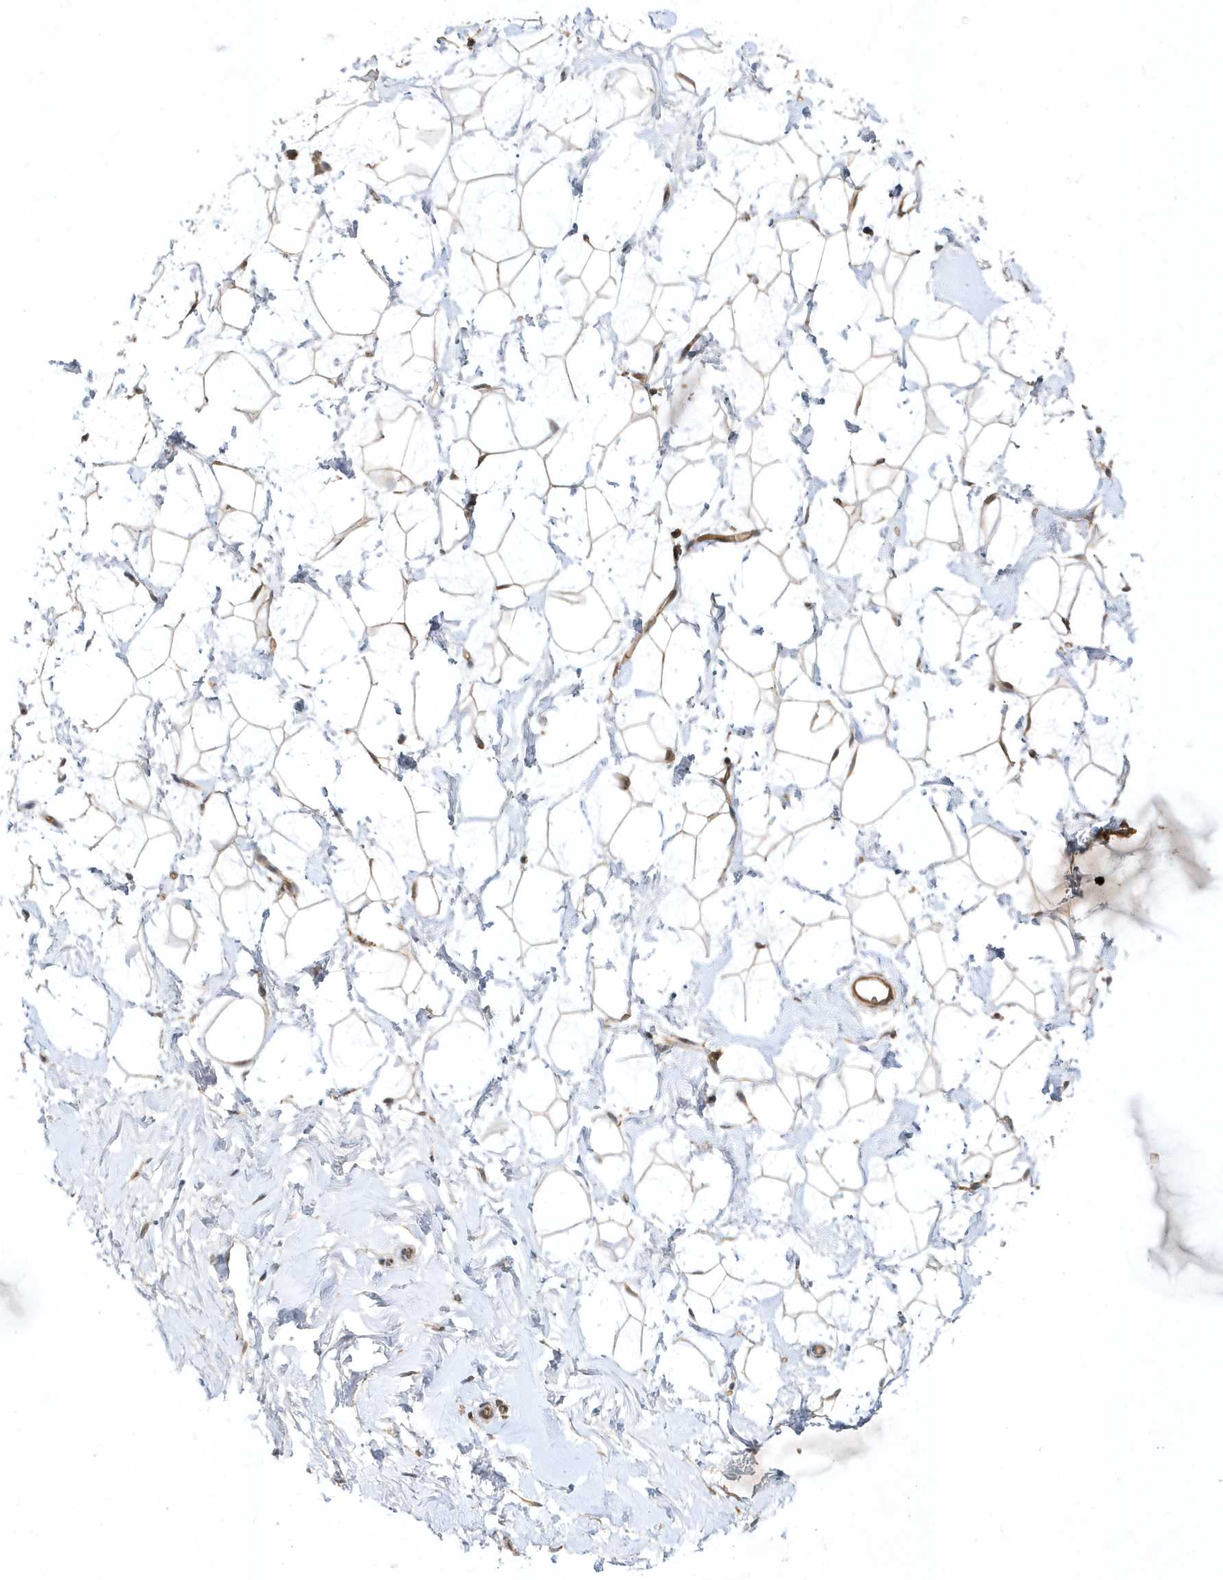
{"staining": {"intensity": "moderate", "quantity": ">75%", "location": "cytoplasmic/membranous"}, "tissue": "breast", "cell_type": "Adipocytes", "image_type": "normal", "snomed": [{"axis": "morphology", "description": "Normal tissue, NOS"}, {"axis": "morphology", "description": "Adenoma, NOS"}, {"axis": "topography", "description": "Breast"}], "caption": "High-magnification brightfield microscopy of normal breast stained with DAB (brown) and counterstained with hematoxylin (blue). adipocytes exhibit moderate cytoplasmic/membranous expression is present in approximately>75% of cells.", "gene": "GFM2", "patient": {"sex": "female", "age": 23}}